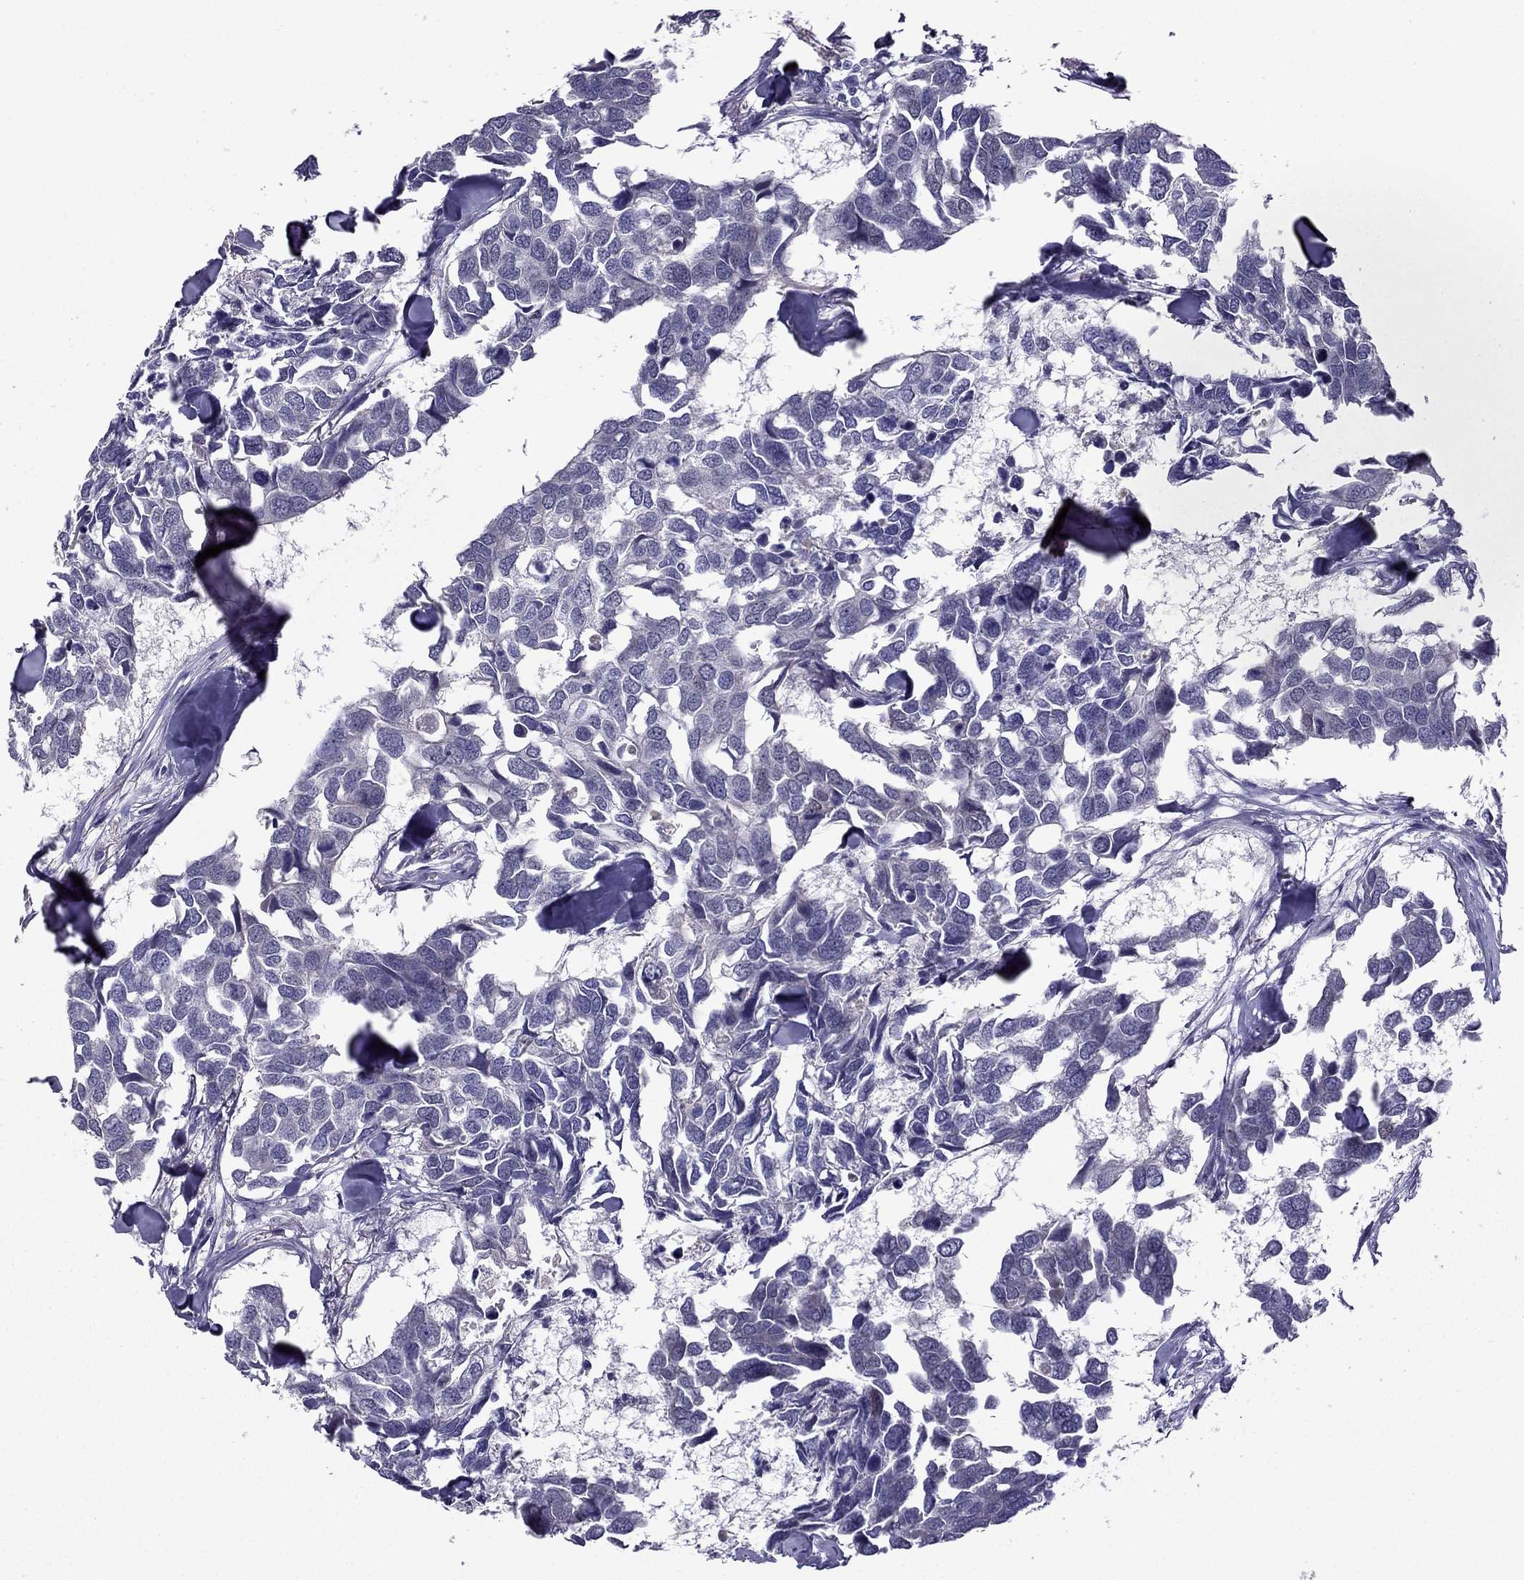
{"staining": {"intensity": "negative", "quantity": "none", "location": "none"}, "tissue": "breast cancer", "cell_type": "Tumor cells", "image_type": "cancer", "snomed": [{"axis": "morphology", "description": "Duct carcinoma"}, {"axis": "topography", "description": "Breast"}], "caption": "A histopathology image of human breast cancer (invasive ductal carcinoma) is negative for staining in tumor cells.", "gene": "CDK5", "patient": {"sex": "female", "age": 83}}